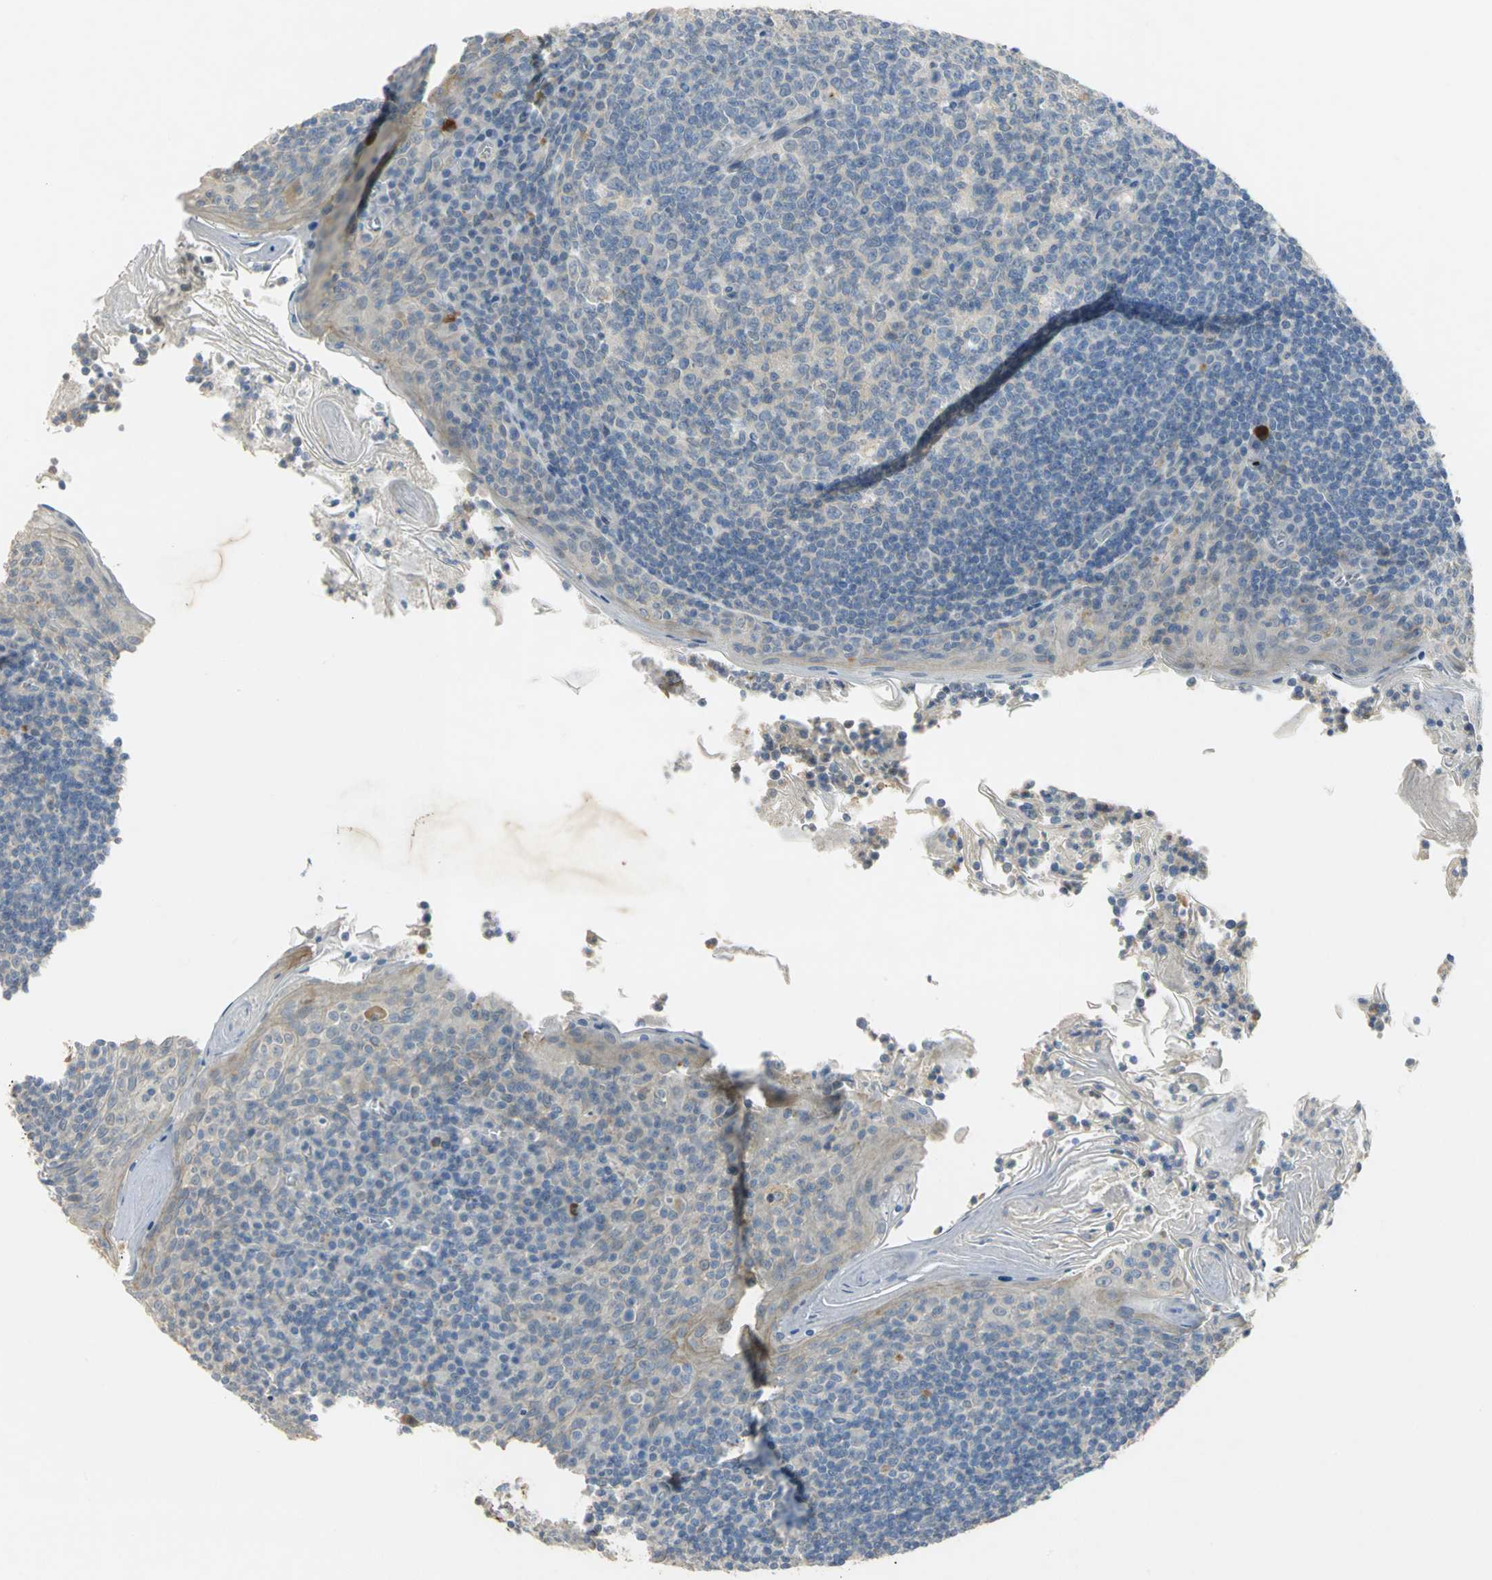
{"staining": {"intensity": "negative", "quantity": "none", "location": "none"}, "tissue": "tonsil", "cell_type": "Germinal center cells", "image_type": "normal", "snomed": [{"axis": "morphology", "description": "Normal tissue, NOS"}, {"axis": "topography", "description": "Tonsil"}], "caption": "High magnification brightfield microscopy of normal tonsil stained with DAB (3,3'-diaminobenzidine) (brown) and counterstained with hematoxylin (blue): germinal center cells show no significant expression. (DAB (3,3'-diaminobenzidine) immunohistochemistry visualized using brightfield microscopy, high magnification).", "gene": "IL17RB", "patient": {"sex": "male", "age": 31}}